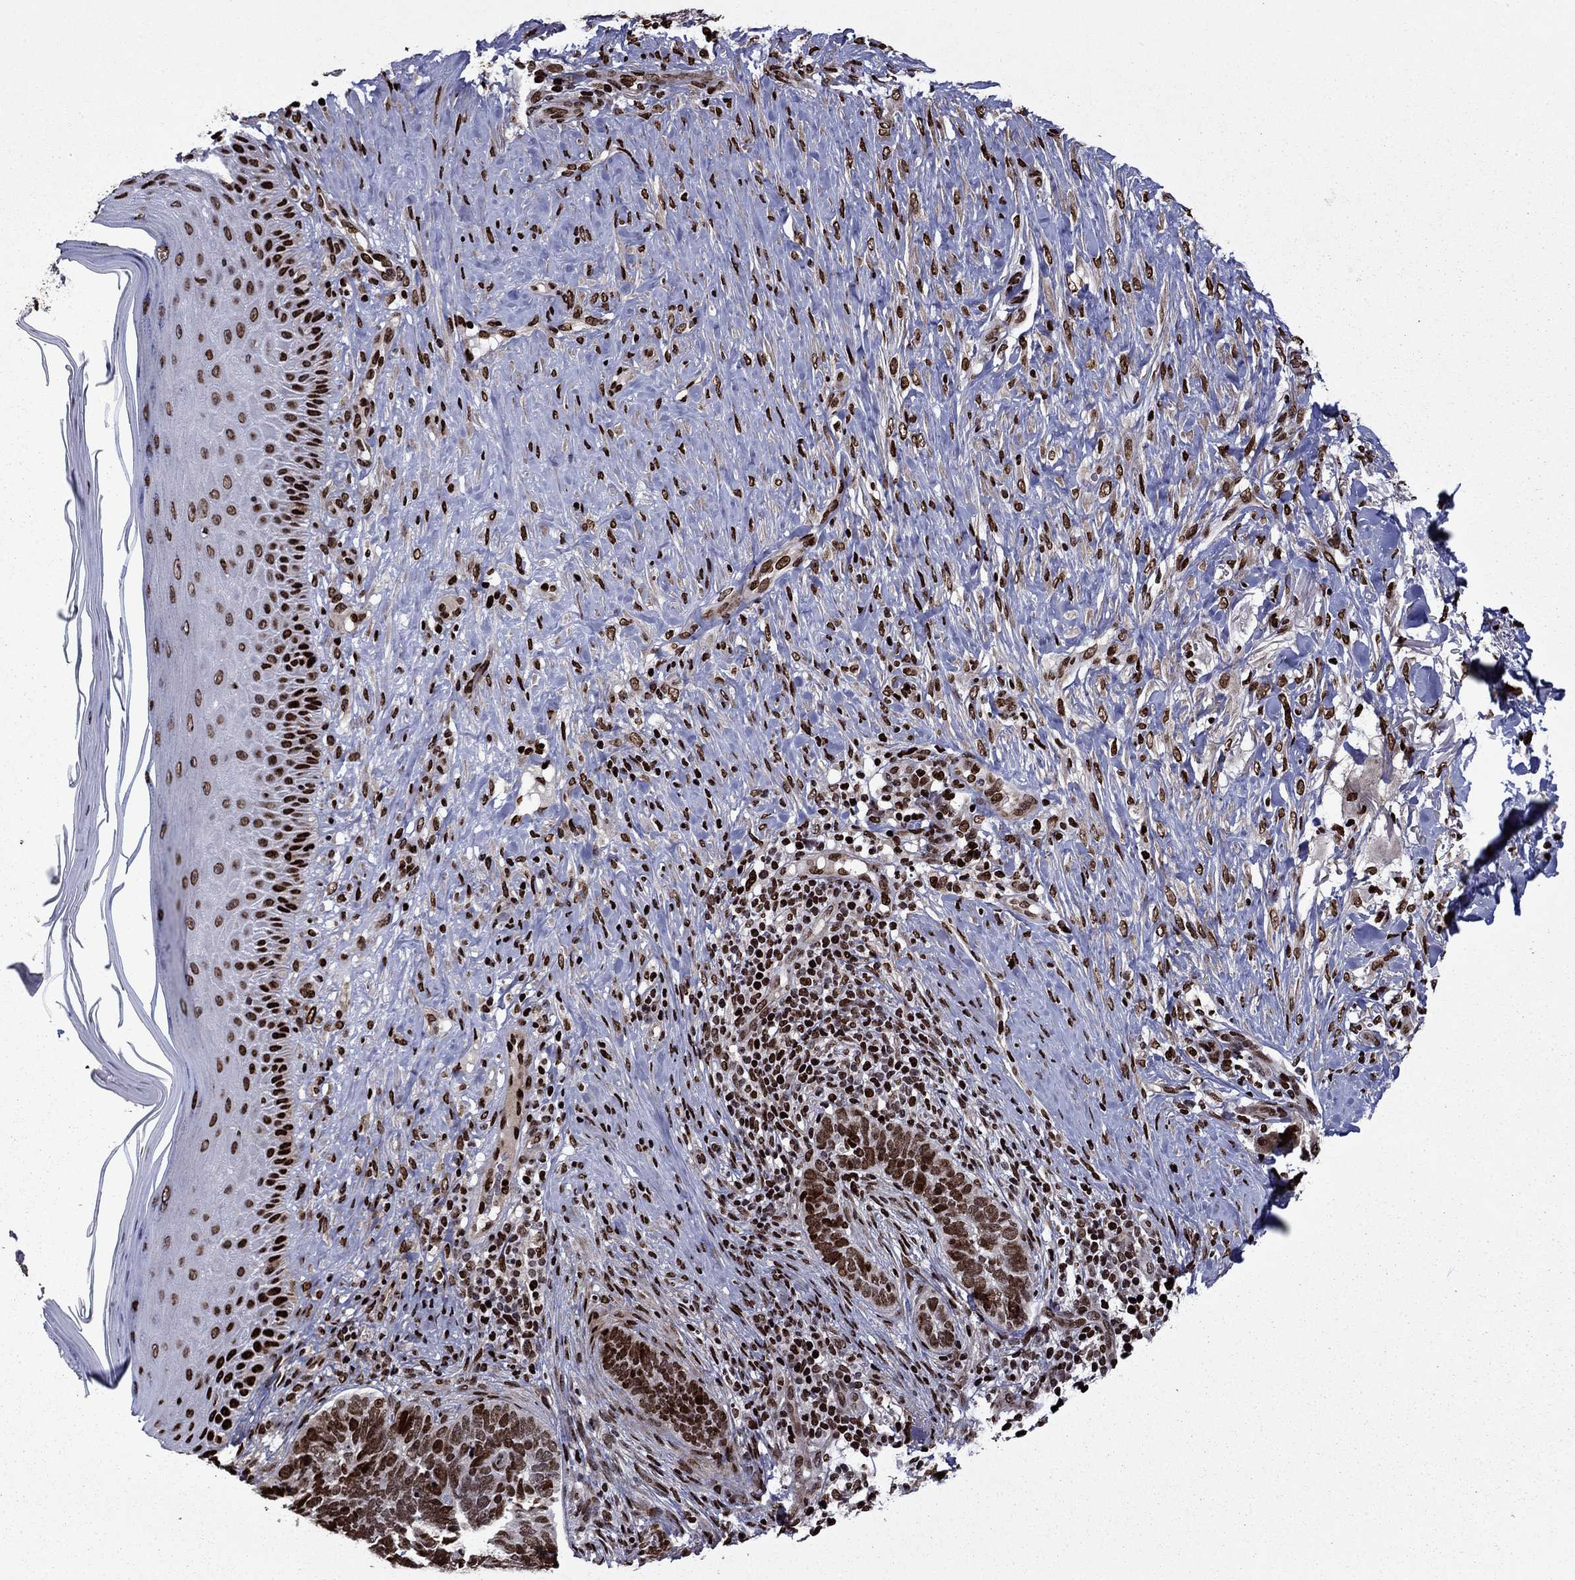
{"staining": {"intensity": "strong", "quantity": ">75%", "location": "nuclear"}, "tissue": "skin cancer", "cell_type": "Tumor cells", "image_type": "cancer", "snomed": [{"axis": "morphology", "description": "Normal tissue, NOS"}, {"axis": "morphology", "description": "Basal cell carcinoma"}, {"axis": "topography", "description": "Skin"}], "caption": "This is a micrograph of immunohistochemistry staining of skin cancer (basal cell carcinoma), which shows strong staining in the nuclear of tumor cells.", "gene": "LIMK1", "patient": {"sex": "male", "age": 46}}